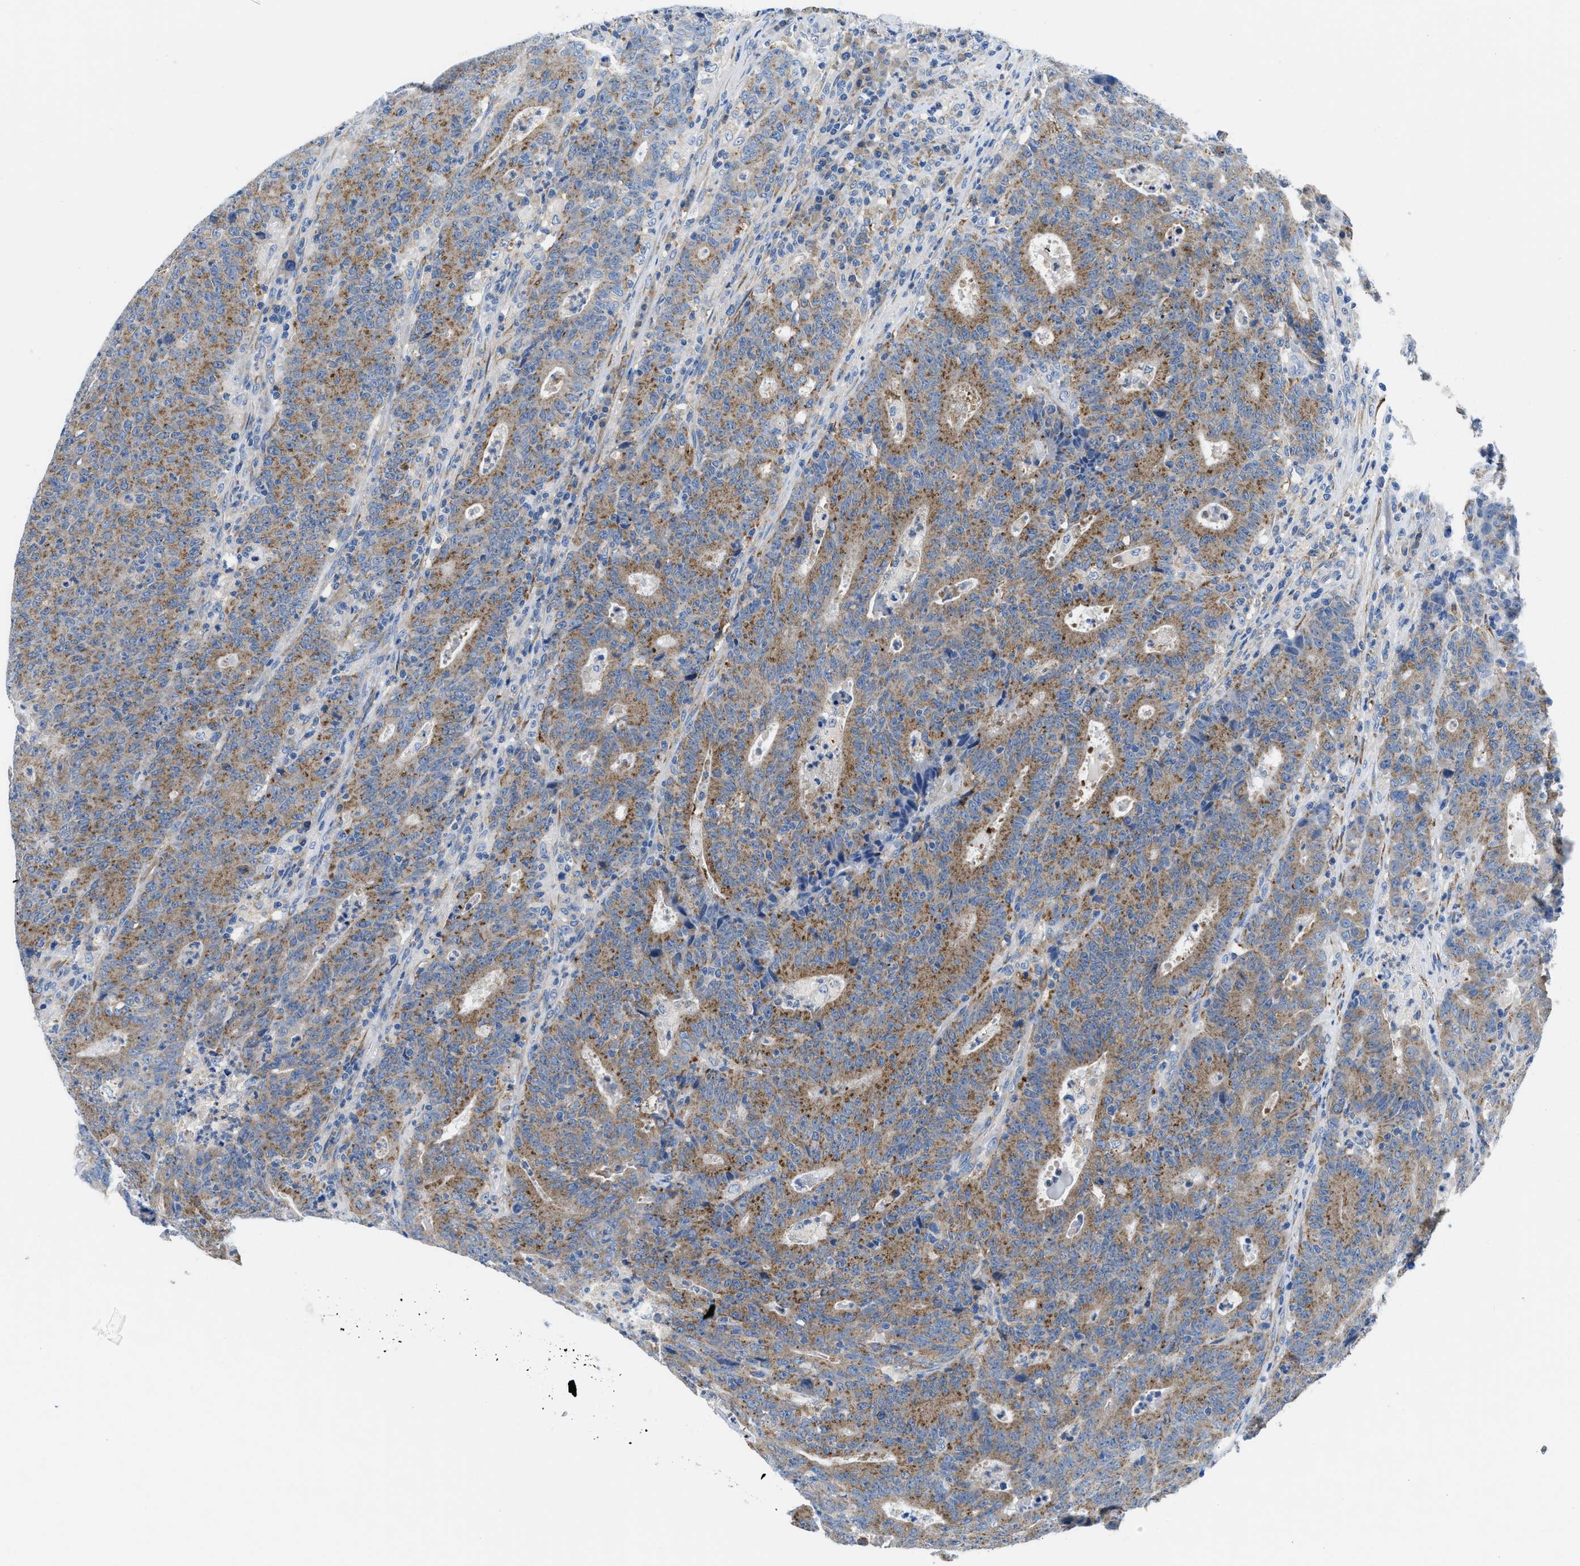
{"staining": {"intensity": "moderate", "quantity": "25%-75%", "location": "cytoplasmic/membranous"}, "tissue": "colorectal cancer", "cell_type": "Tumor cells", "image_type": "cancer", "snomed": [{"axis": "morphology", "description": "Adenocarcinoma, NOS"}, {"axis": "topography", "description": "Colon"}], "caption": "Colorectal cancer was stained to show a protein in brown. There is medium levels of moderate cytoplasmic/membranous staining in about 25%-75% of tumor cells.", "gene": "BNC2", "patient": {"sex": "female", "age": 75}}